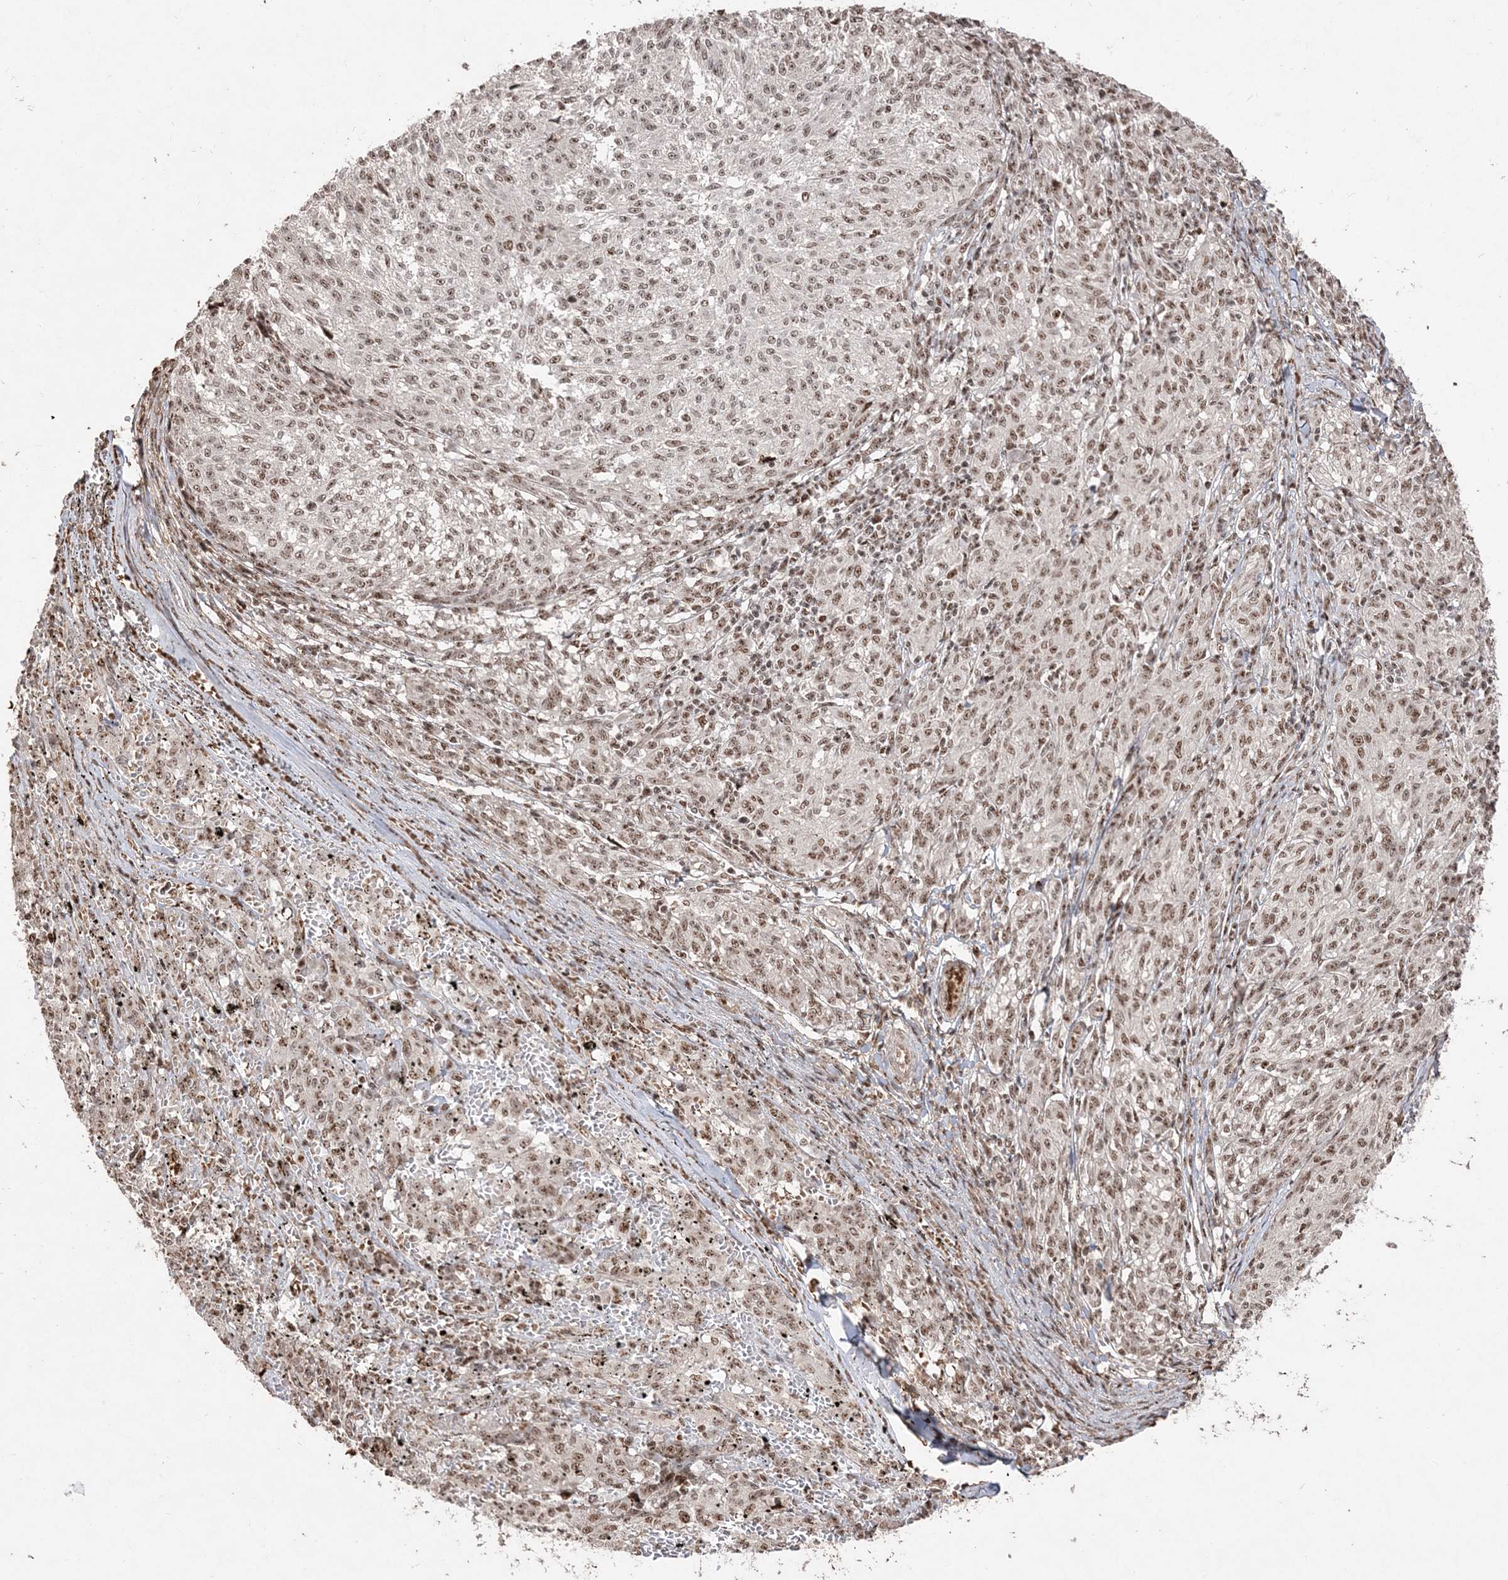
{"staining": {"intensity": "moderate", "quantity": ">75%", "location": "nuclear"}, "tissue": "melanoma", "cell_type": "Tumor cells", "image_type": "cancer", "snomed": [{"axis": "morphology", "description": "Malignant melanoma, NOS"}, {"axis": "topography", "description": "Skin"}], "caption": "Malignant melanoma stained for a protein exhibits moderate nuclear positivity in tumor cells.", "gene": "RBM17", "patient": {"sex": "female", "age": 72}}